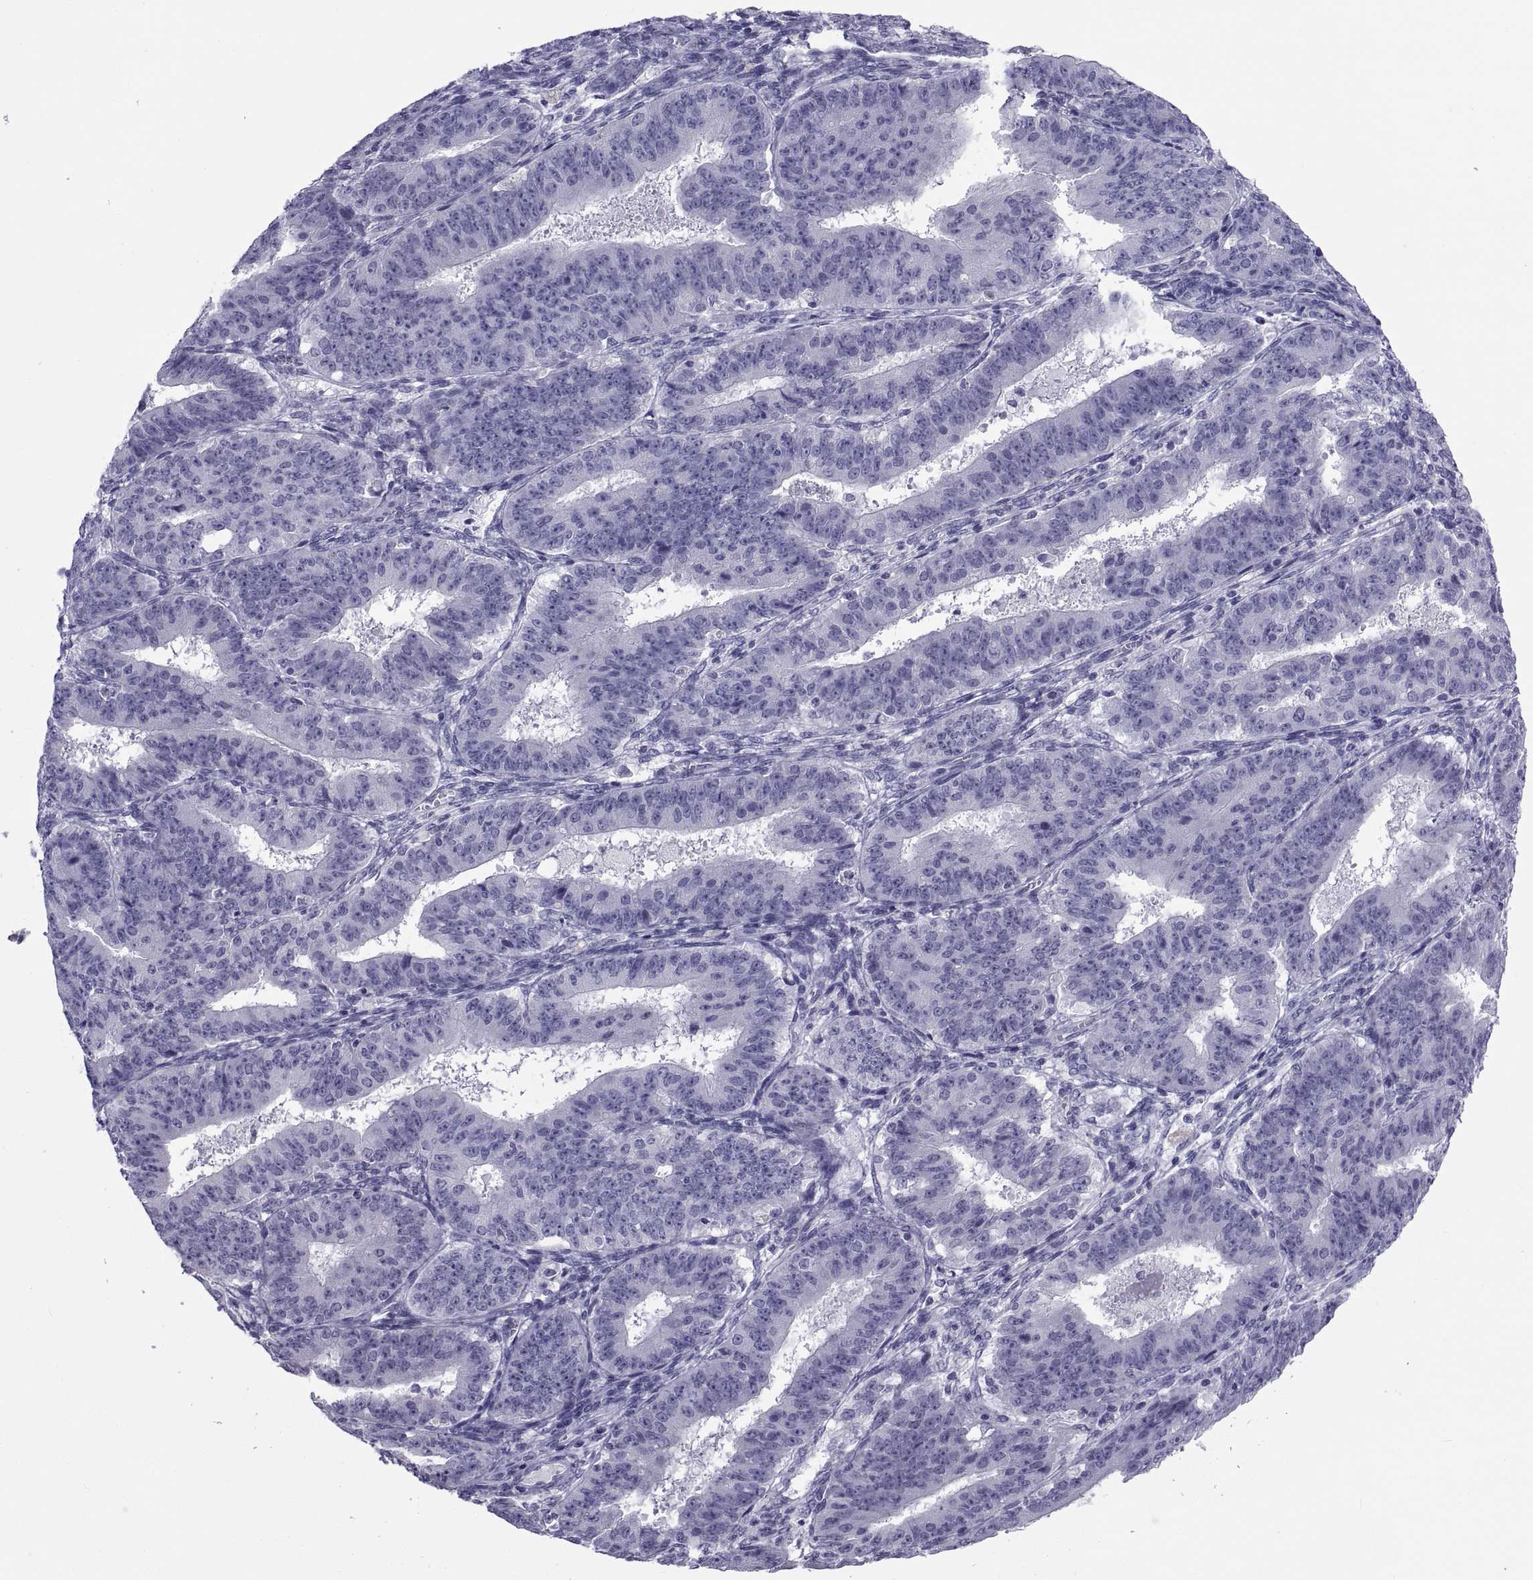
{"staining": {"intensity": "negative", "quantity": "none", "location": "none"}, "tissue": "ovarian cancer", "cell_type": "Tumor cells", "image_type": "cancer", "snomed": [{"axis": "morphology", "description": "Carcinoma, endometroid"}, {"axis": "topography", "description": "Ovary"}], "caption": "A high-resolution histopathology image shows immunohistochemistry (IHC) staining of ovarian endometroid carcinoma, which reveals no significant expression in tumor cells.", "gene": "NPTX2", "patient": {"sex": "female", "age": 42}}